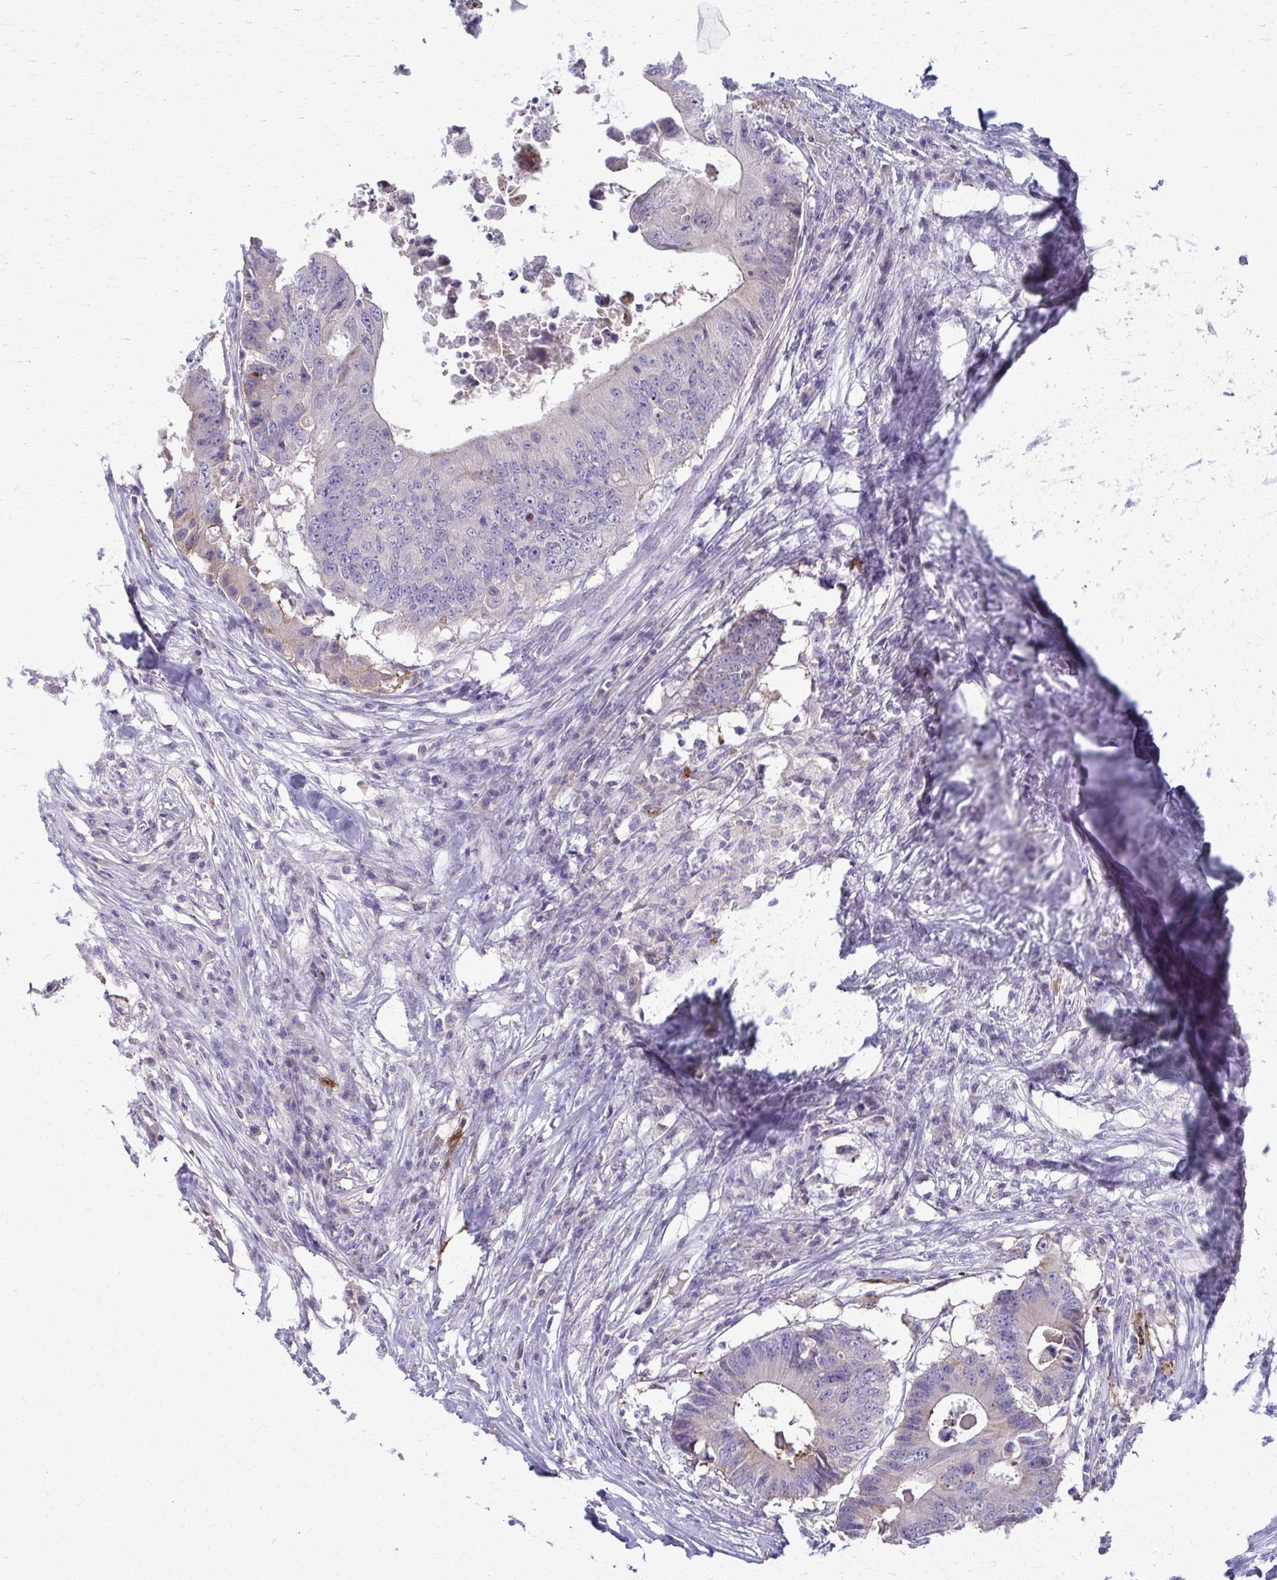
{"staining": {"intensity": "moderate", "quantity": "<25%", "location": "cytoplasmic/membranous"}, "tissue": "colorectal cancer", "cell_type": "Tumor cells", "image_type": "cancer", "snomed": [{"axis": "morphology", "description": "Adenocarcinoma, NOS"}, {"axis": "topography", "description": "Colon"}], "caption": "A histopathology image of human colorectal cancer stained for a protein shows moderate cytoplasmic/membranous brown staining in tumor cells.", "gene": "OR4M1", "patient": {"sex": "male", "age": 71}}